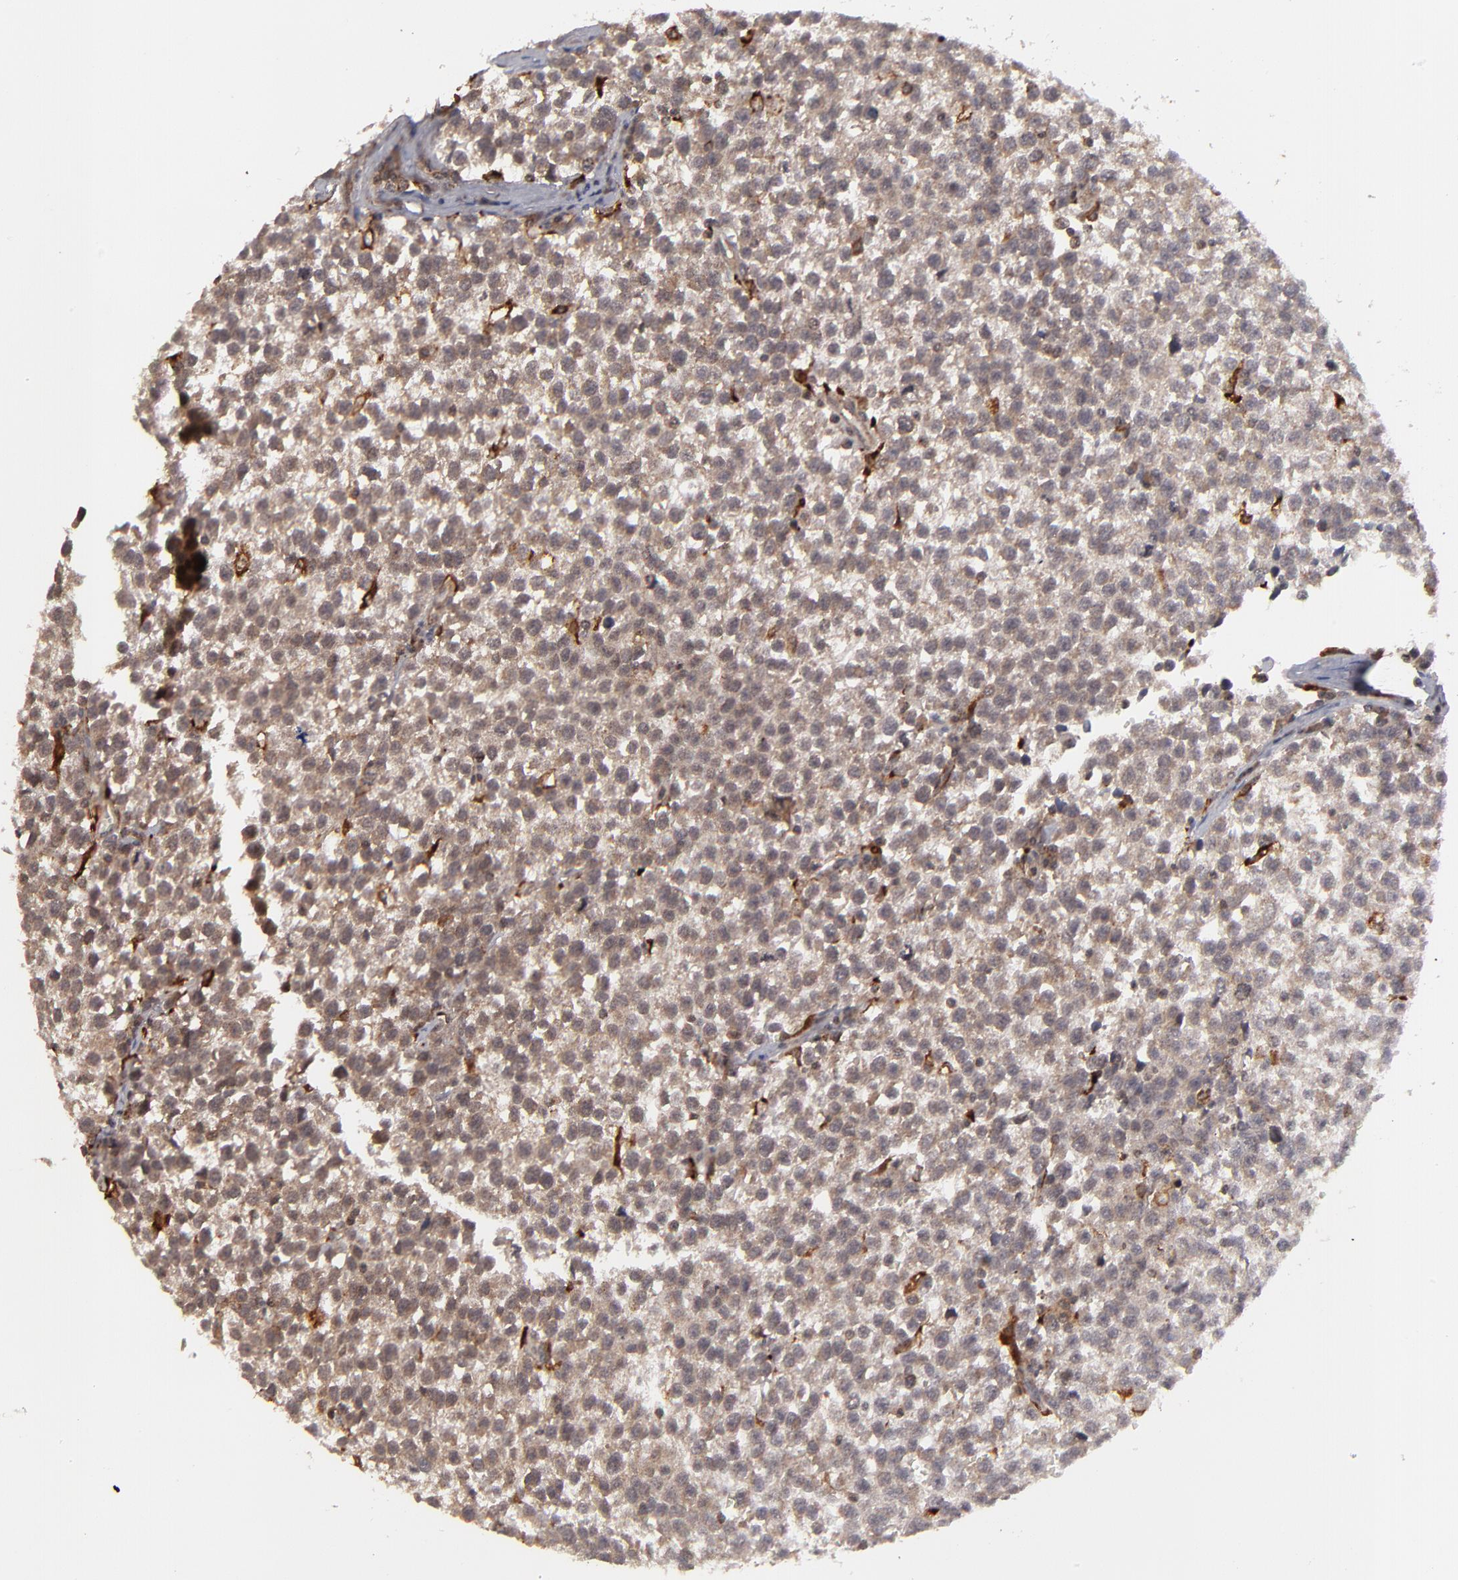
{"staining": {"intensity": "moderate", "quantity": ">75%", "location": "cytoplasmic/membranous,nuclear"}, "tissue": "testis cancer", "cell_type": "Tumor cells", "image_type": "cancer", "snomed": [{"axis": "morphology", "description": "Seminoma, NOS"}, {"axis": "topography", "description": "Testis"}], "caption": "Protein staining of testis cancer tissue reveals moderate cytoplasmic/membranous and nuclear positivity in about >75% of tumor cells.", "gene": "RGS6", "patient": {"sex": "male", "age": 35}}